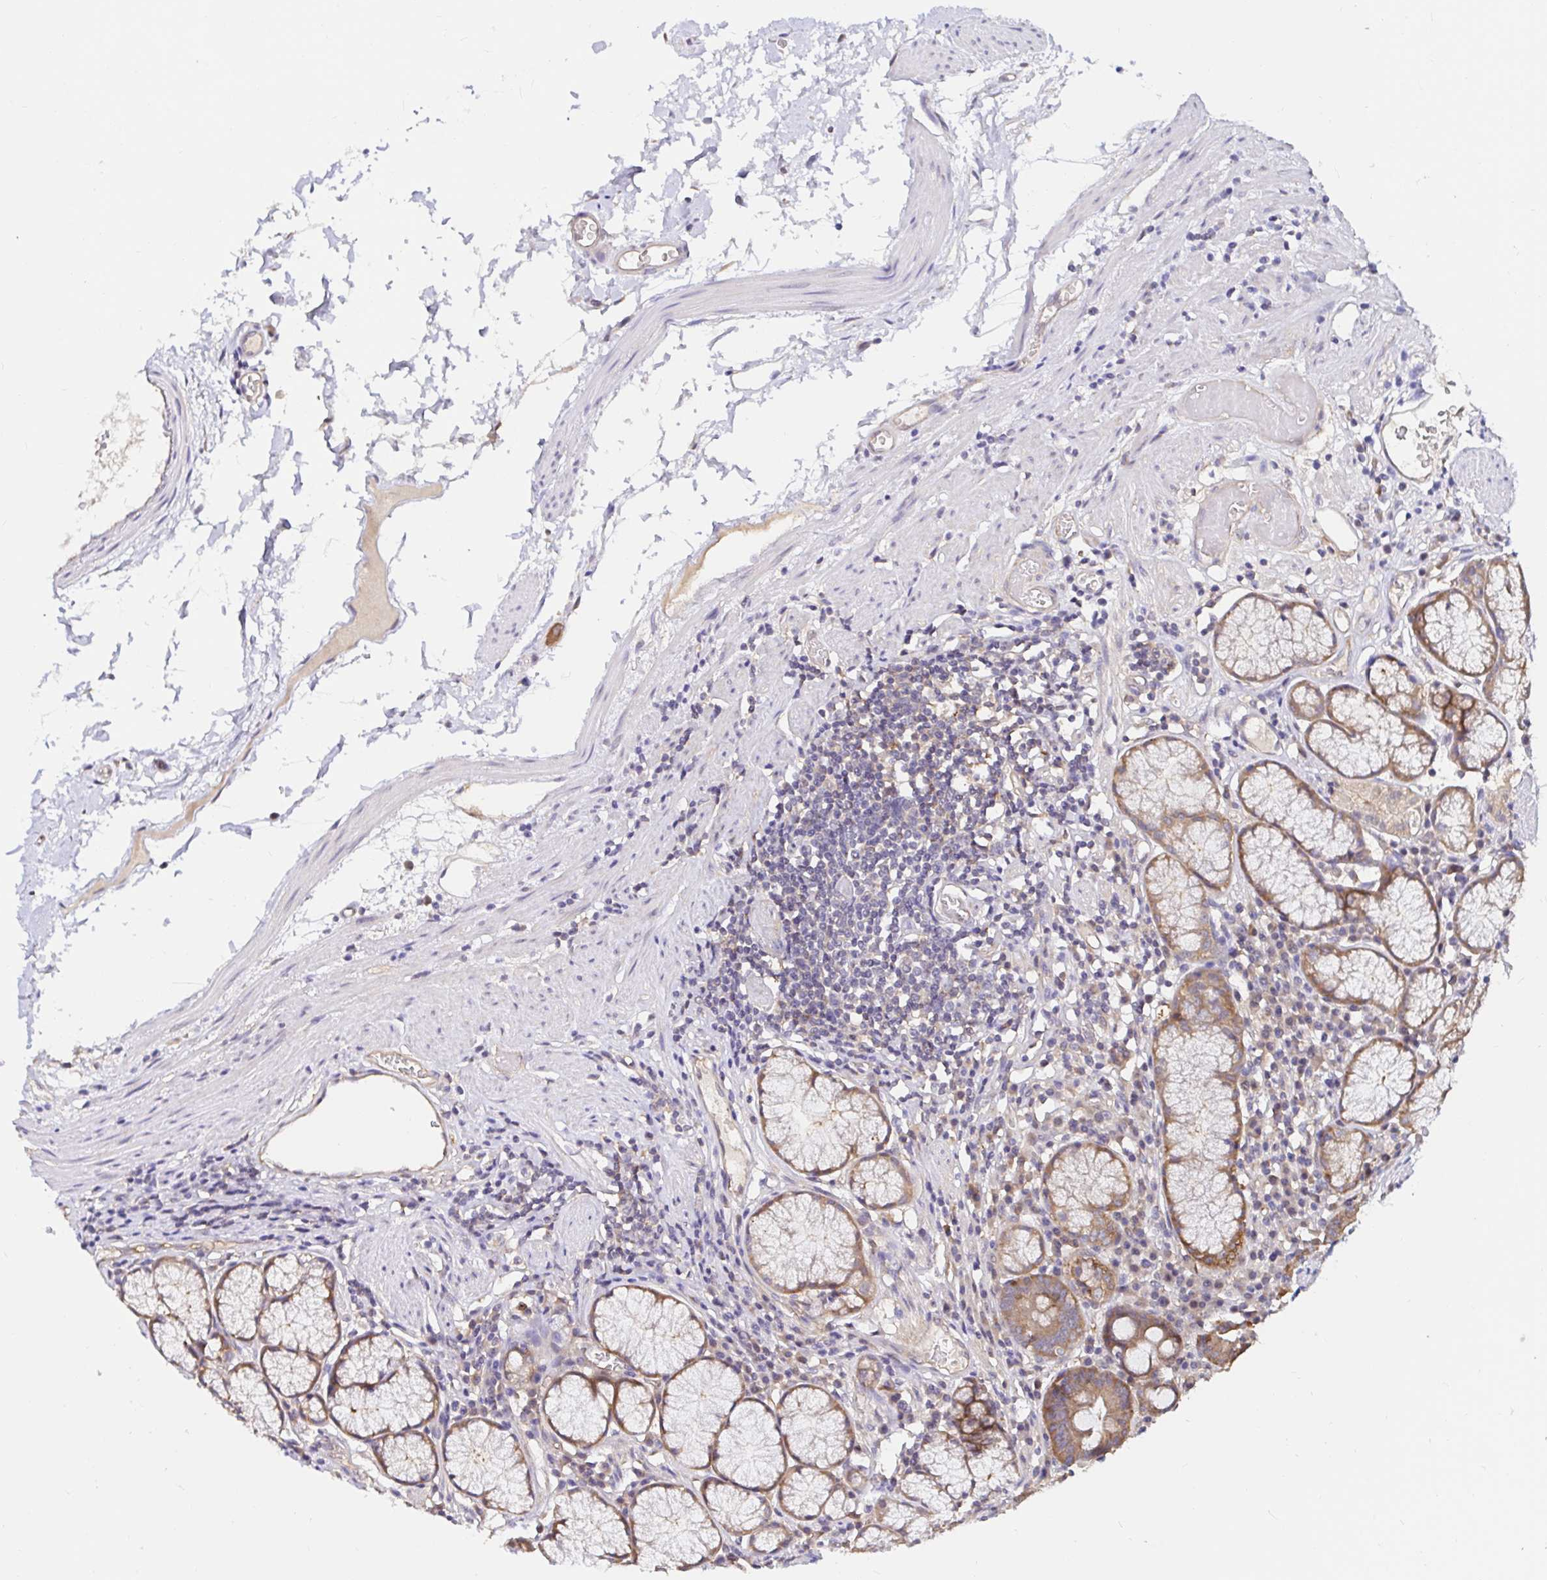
{"staining": {"intensity": "moderate", "quantity": ">75%", "location": "cytoplasmic/membranous"}, "tissue": "stomach", "cell_type": "Glandular cells", "image_type": "normal", "snomed": [{"axis": "morphology", "description": "Normal tissue, NOS"}, {"axis": "topography", "description": "Stomach"}], "caption": "DAB (3,3'-diaminobenzidine) immunohistochemical staining of benign human stomach displays moderate cytoplasmic/membranous protein staining in approximately >75% of glandular cells.", "gene": "RSRP1", "patient": {"sex": "male", "age": 55}}